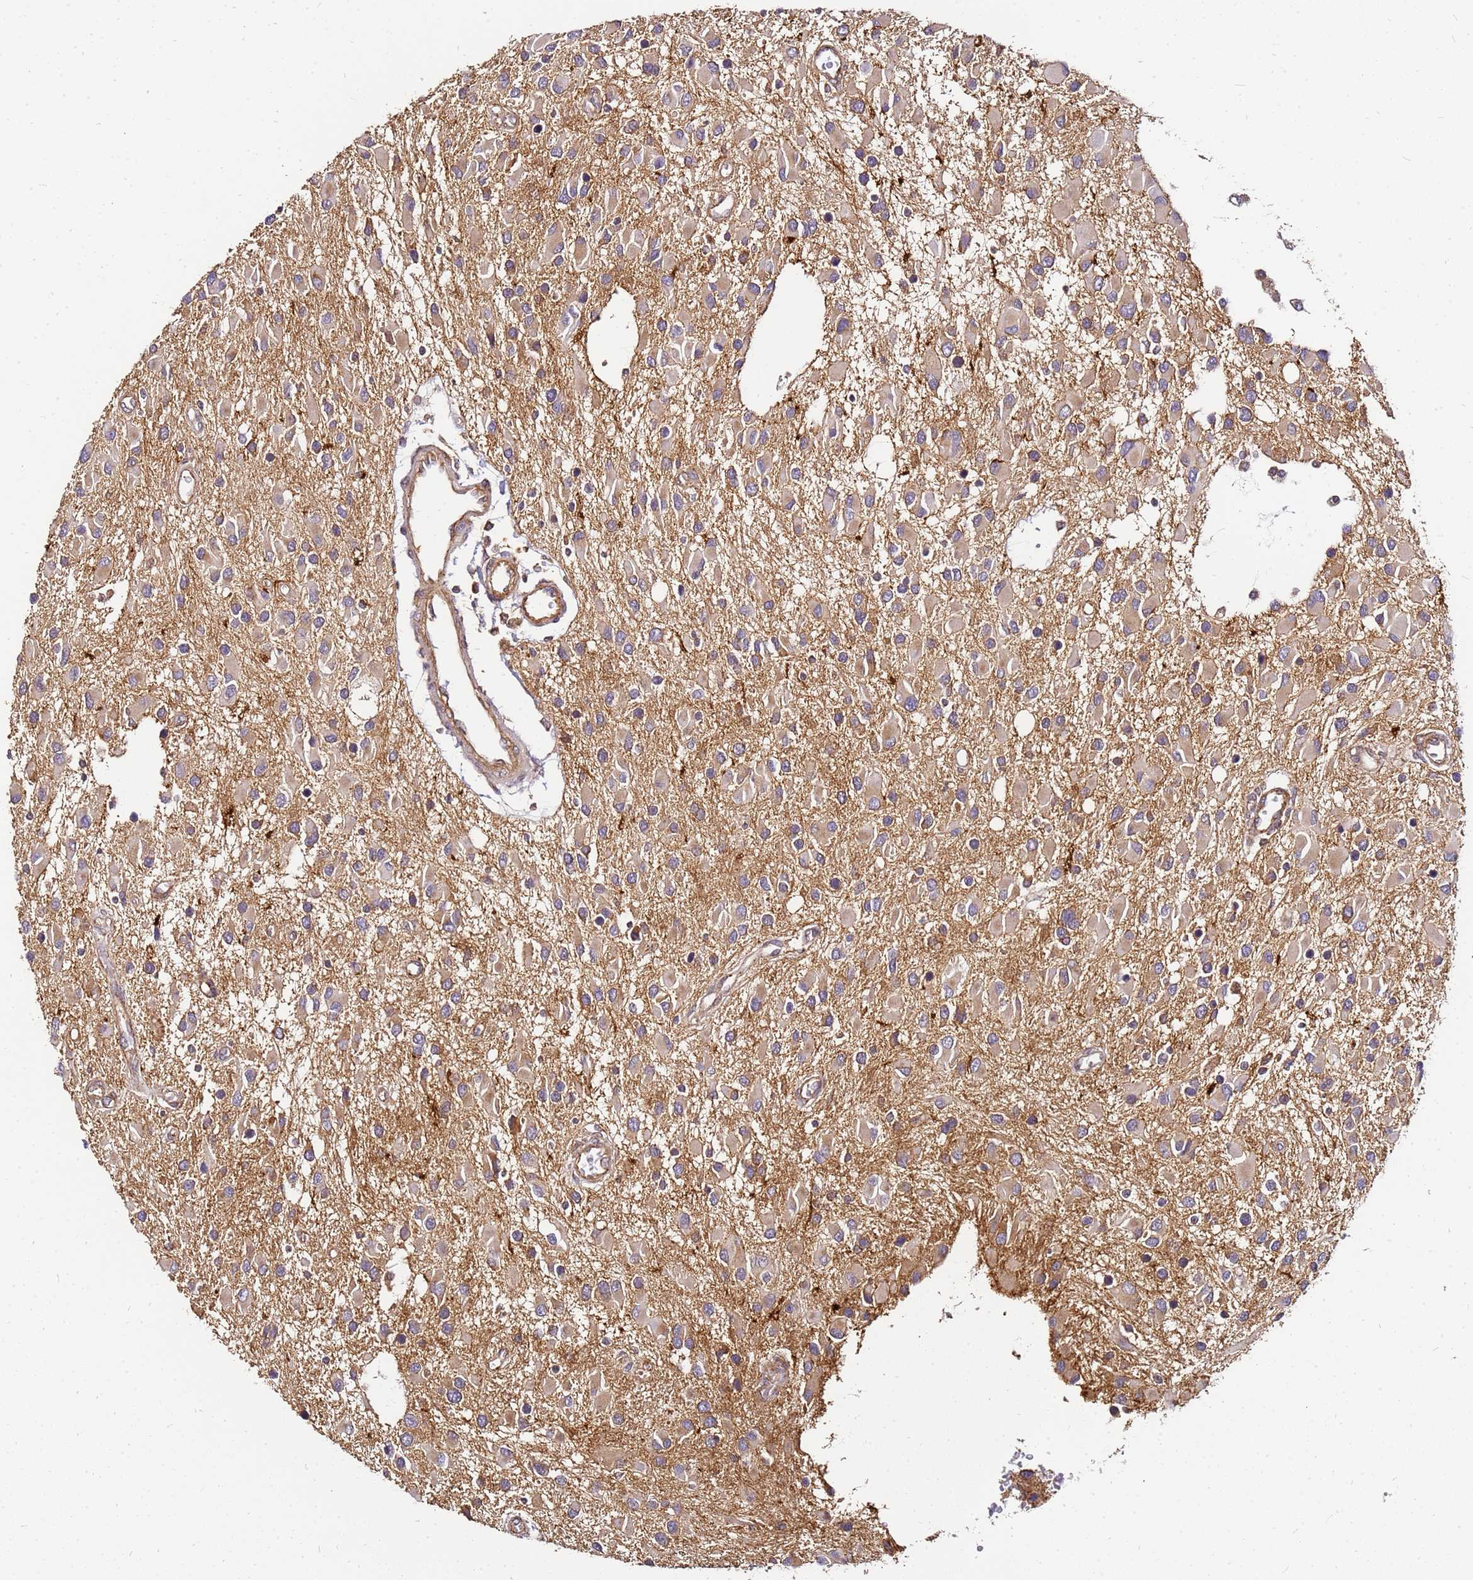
{"staining": {"intensity": "negative", "quantity": "none", "location": "none"}, "tissue": "glioma", "cell_type": "Tumor cells", "image_type": "cancer", "snomed": [{"axis": "morphology", "description": "Glioma, malignant, High grade"}, {"axis": "topography", "description": "Brain"}], "caption": "The image shows no staining of tumor cells in malignant glioma (high-grade). (DAB immunohistochemistry, high magnification).", "gene": "PIH1D1", "patient": {"sex": "male", "age": 53}}